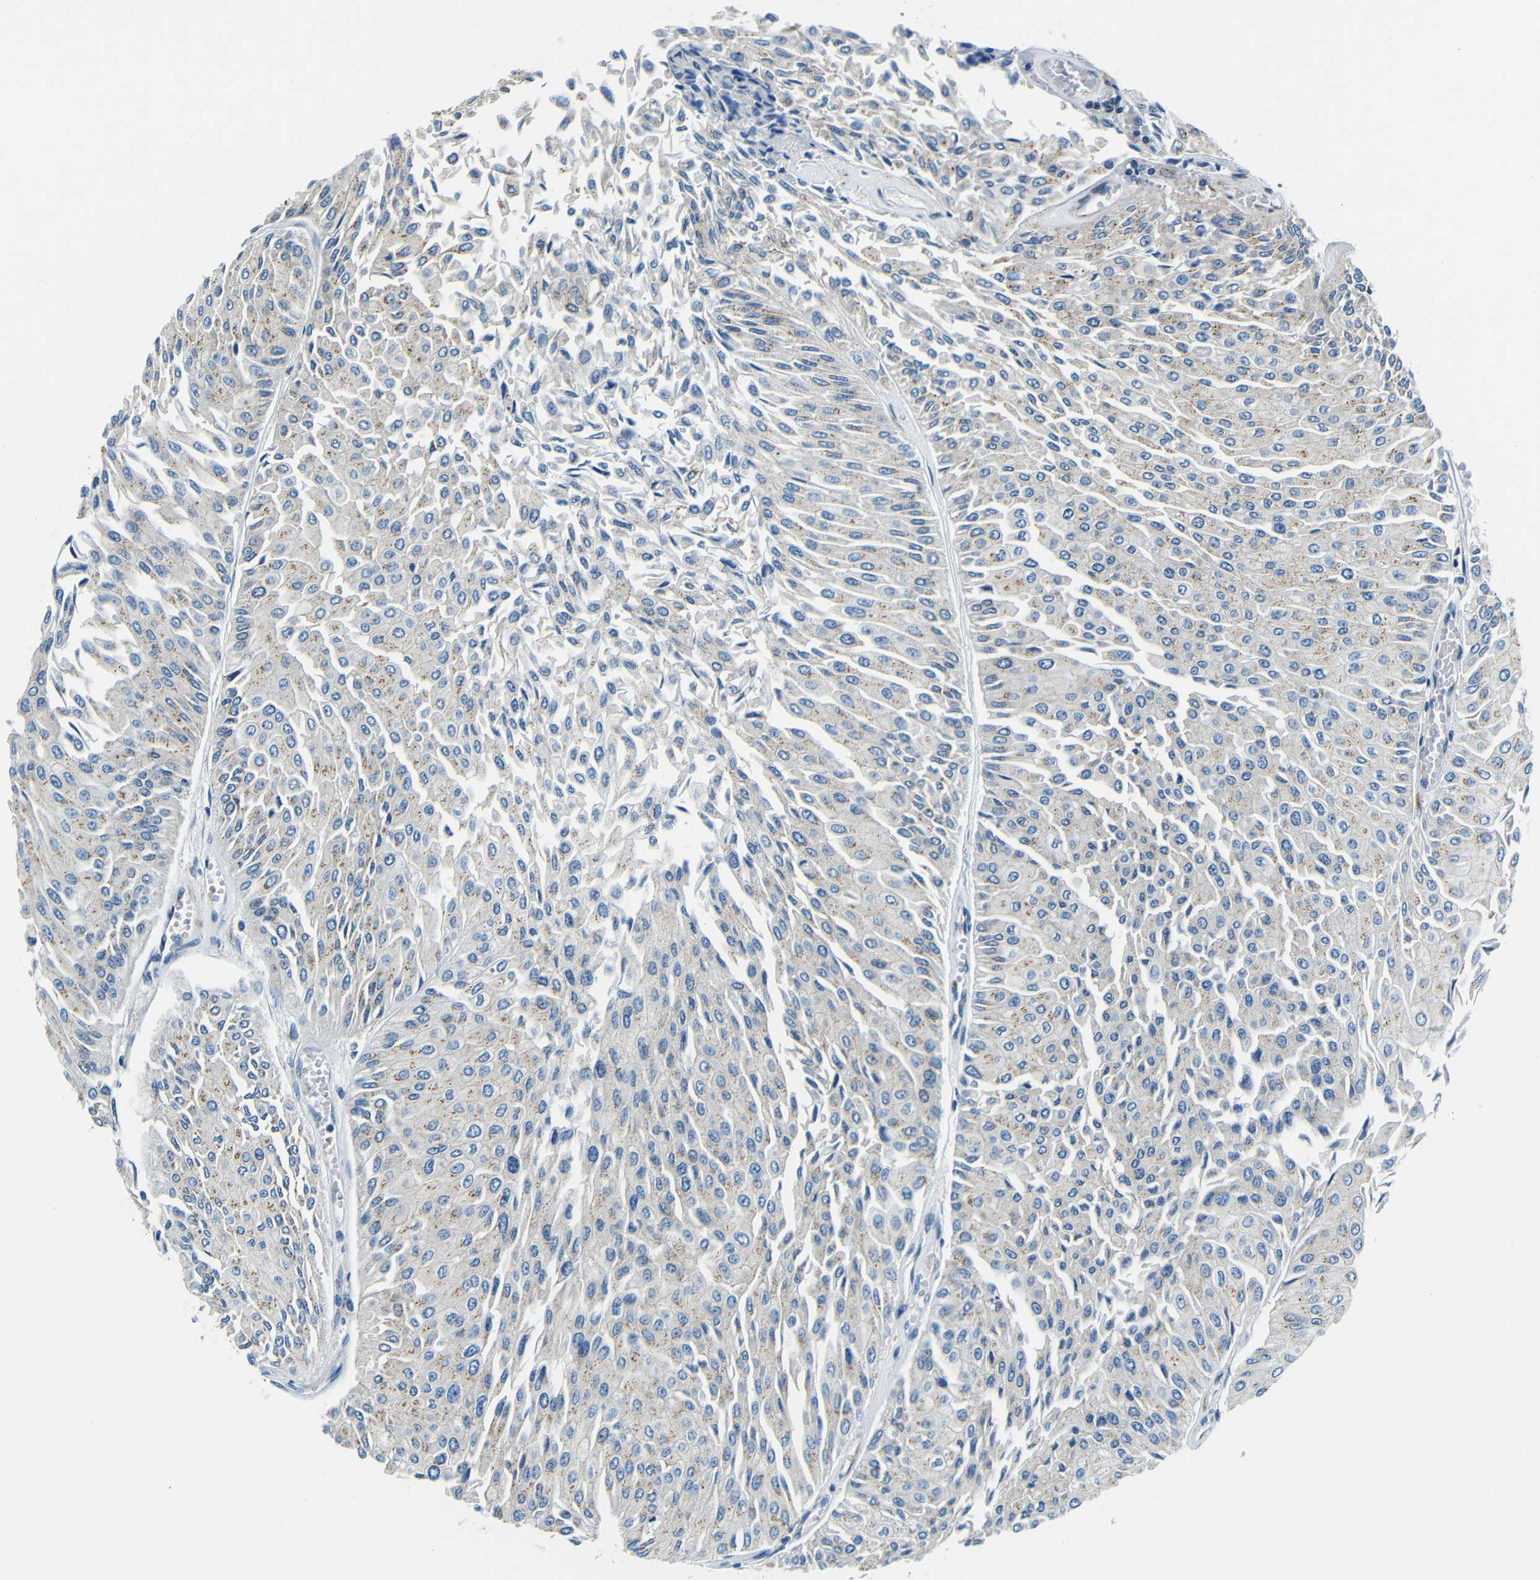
{"staining": {"intensity": "moderate", "quantity": "25%-75%", "location": "cytoplasmic/membranous"}, "tissue": "urothelial cancer", "cell_type": "Tumor cells", "image_type": "cancer", "snomed": [{"axis": "morphology", "description": "Urothelial carcinoma, Low grade"}, {"axis": "topography", "description": "Urinary bladder"}], "caption": "High-magnification brightfield microscopy of urothelial carcinoma (low-grade) stained with DAB (brown) and counterstained with hematoxylin (blue). tumor cells exhibit moderate cytoplasmic/membranous expression is appreciated in approximately25%-75% of cells. (Stains: DAB in brown, nuclei in blue, Microscopy: brightfield microscopy at high magnification).", "gene": "USO1", "patient": {"sex": "male", "age": 67}}